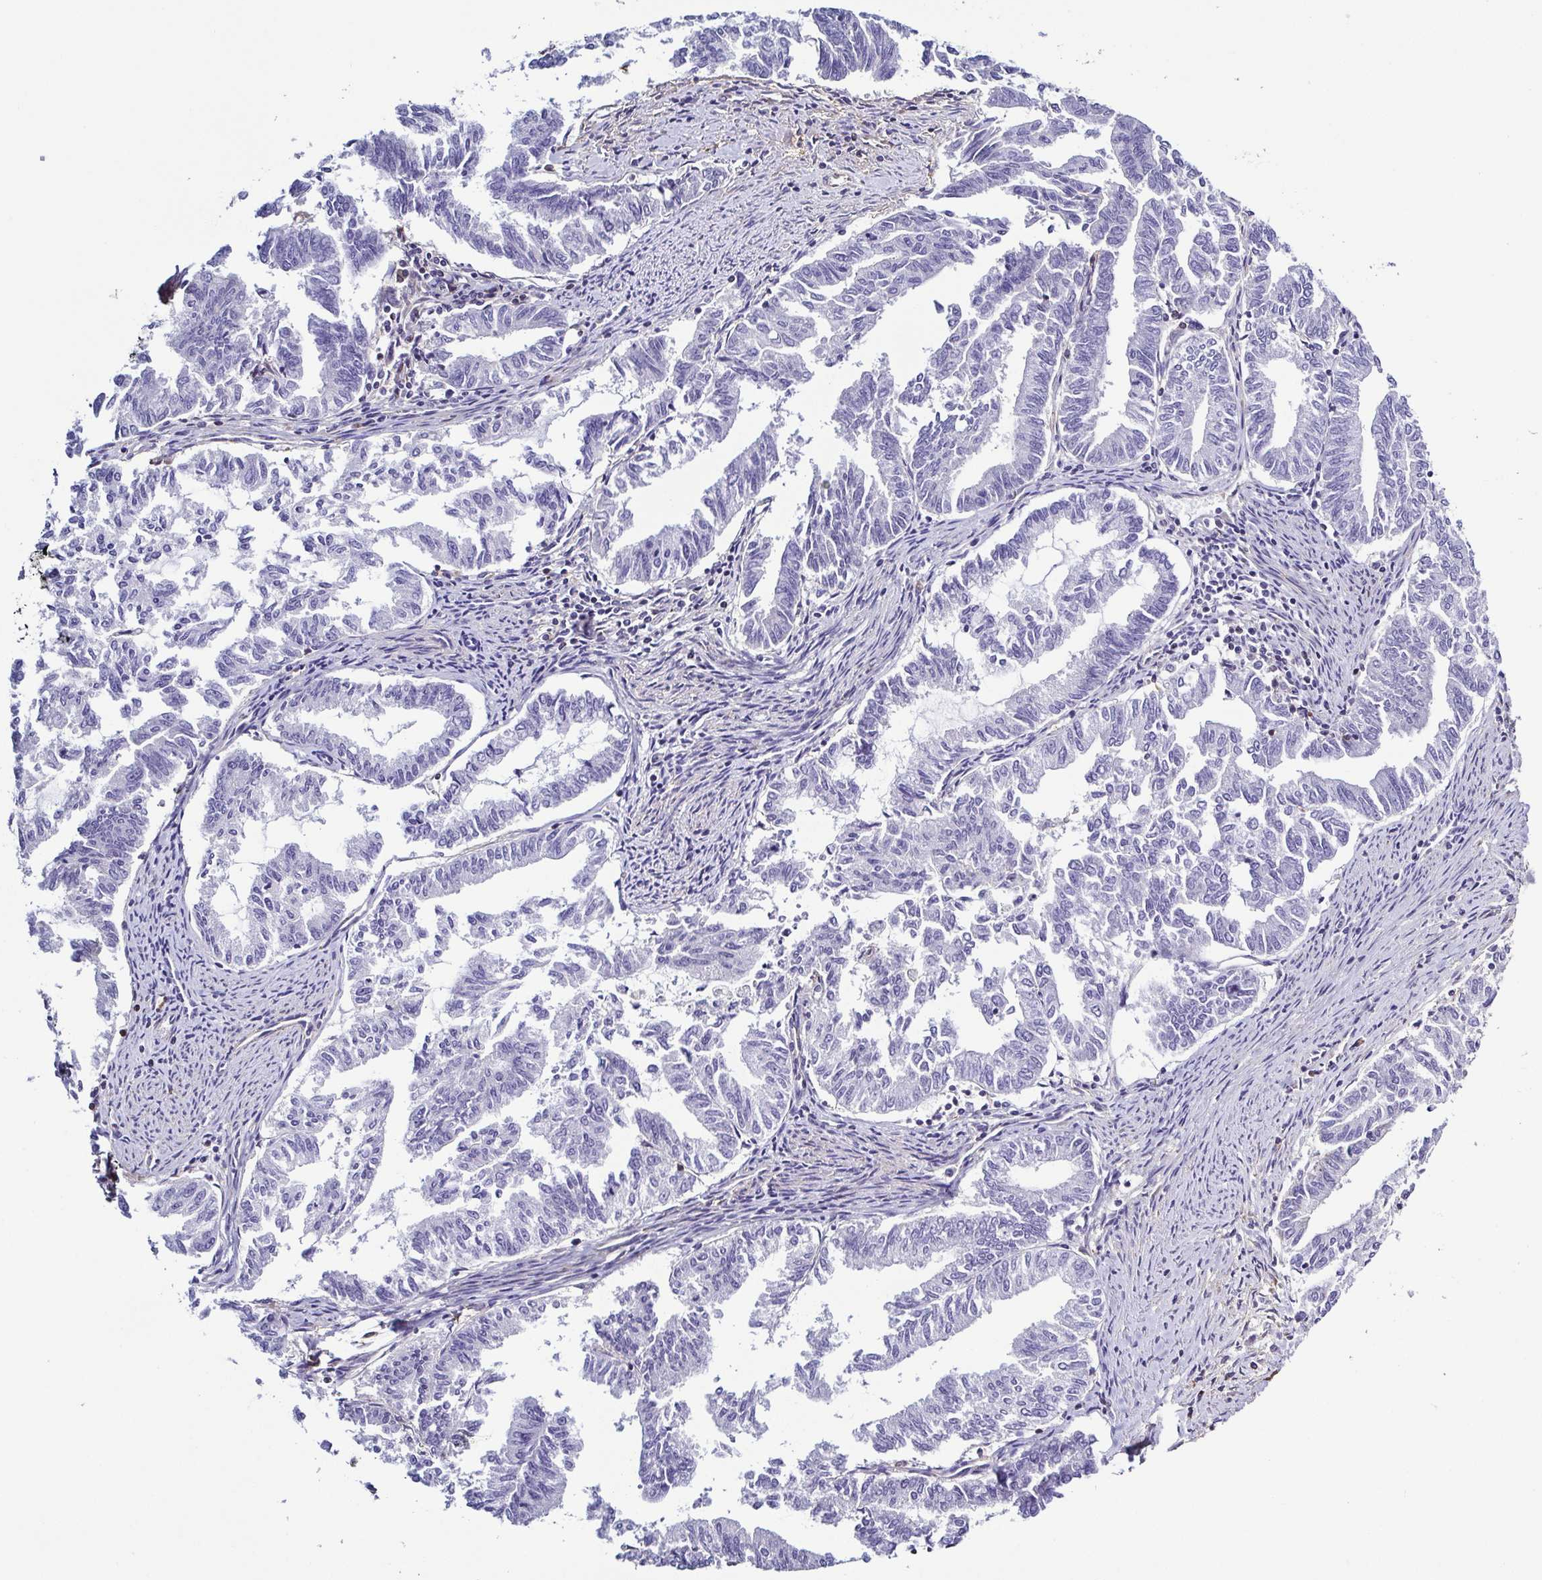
{"staining": {"intensity": "negative", "quantity": "none", "location": "none"}, "tissue": "endometrial cancer", "cell_type": "Tumor cells", "image_type": "cancer", "snomed": [{"axis": "morphology", "description": "Adenocarcinoma, NOS"}, {"axis": "topography", "description": "Endometrium"}], "caption": "This is an immunohistochemistry (IHC) image of endometrial cancer (adenocarcinoma). There is no positivity in tumor cells.", "gene": "TNNT2", "patient": {"sex": "female", "age": 79}}